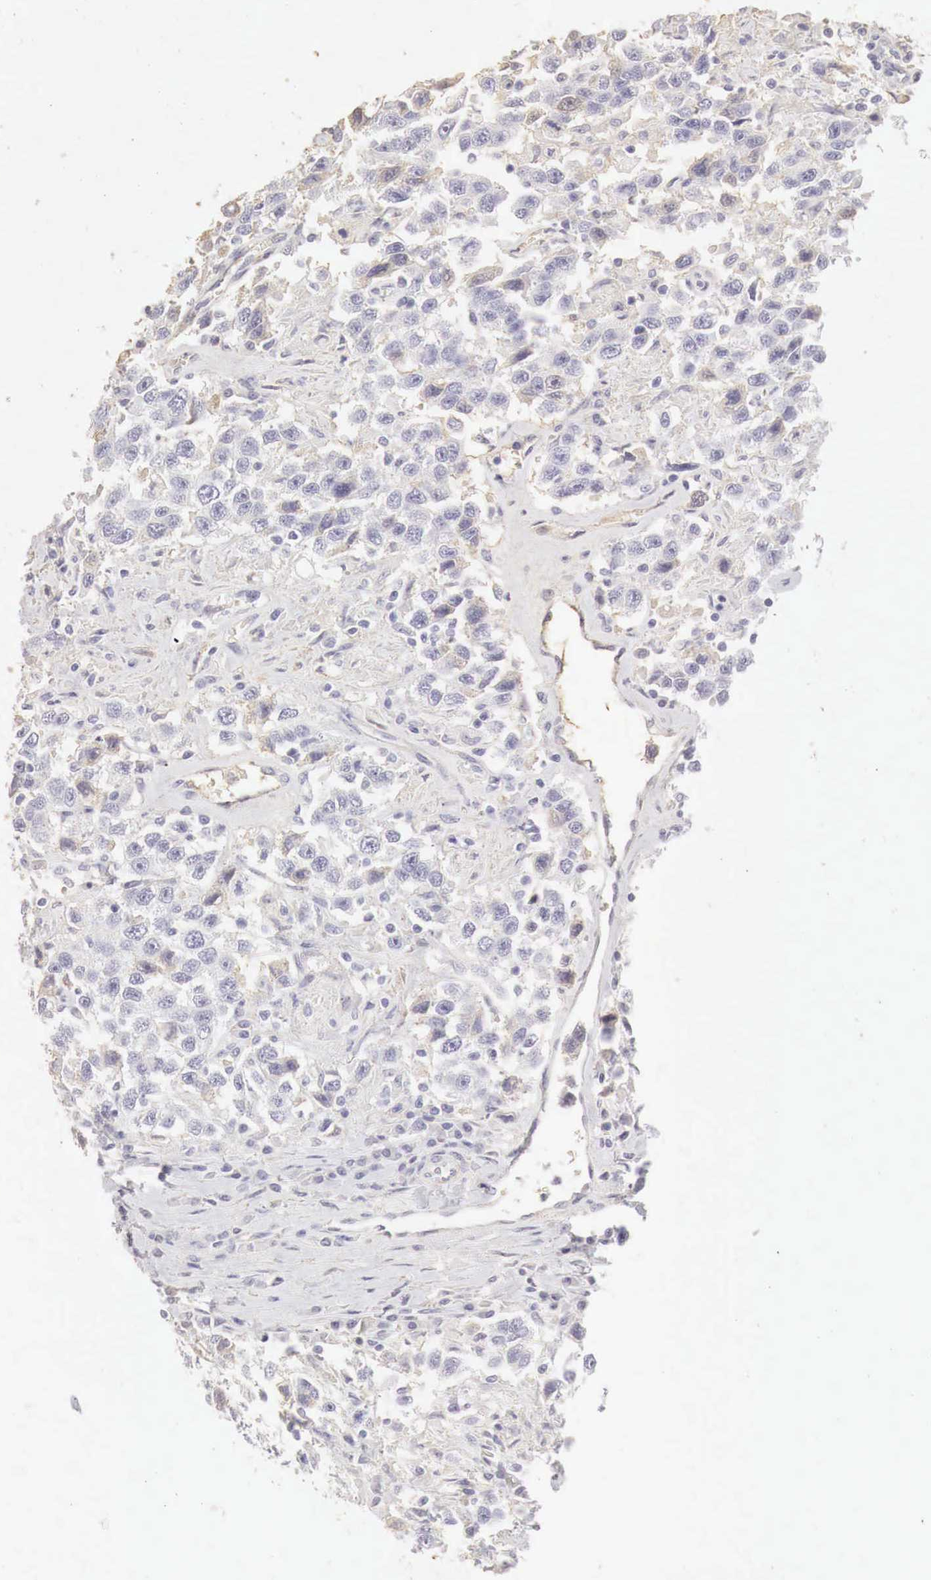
{"staining": {"intensity": "negative", "quantity": "none", "location": "none"}, "tissue": "testis cancer", "cell_type": "Tumor cells", "image_type": "cancer", "snomed": [{"axis": "morphology", "description": "Seminoma, NOS"}, {"axis": "topography", "description": "Testis"}], "caption": "Immunohistochemistry of human testis cancer reveals no staining in tumor cells. (Immunohistochemistry (ihc), brightfield microscopy, high magnification).", "gene": "OTC", "patient": {"sex": "male", "age": 41}}